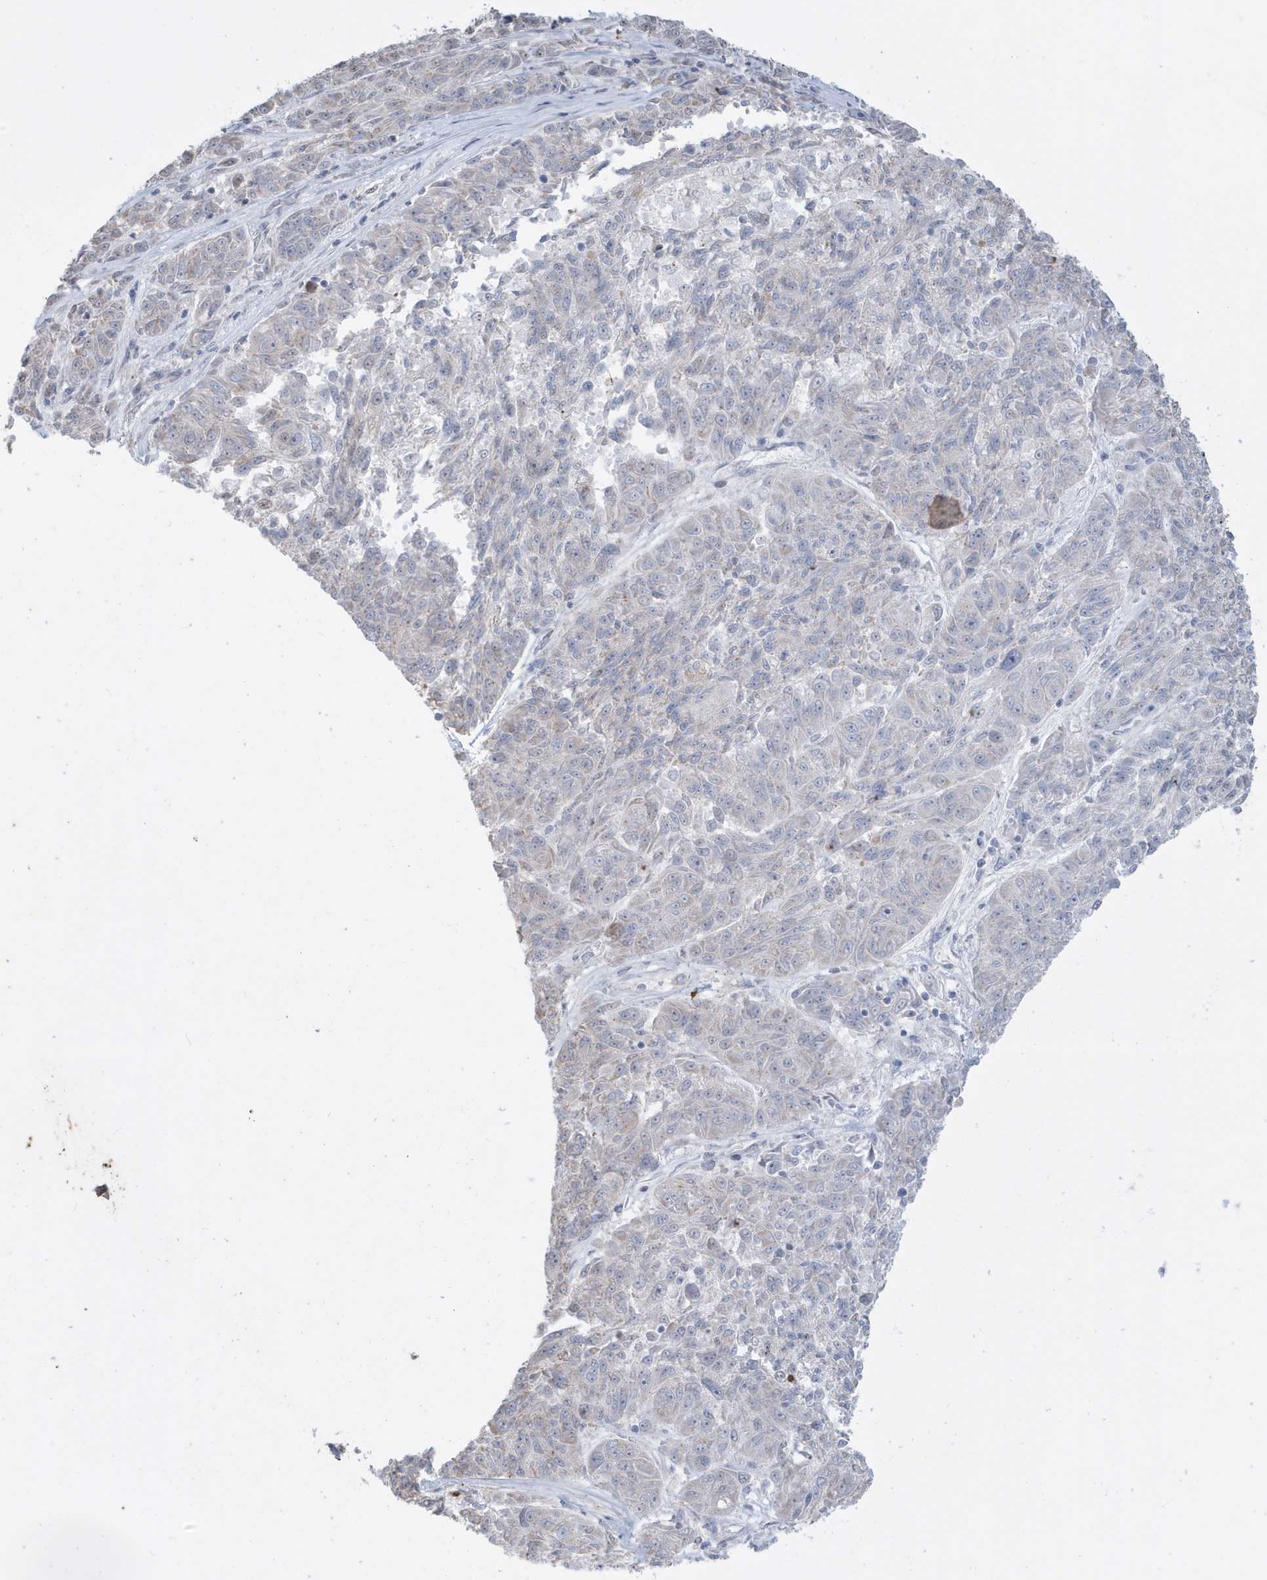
{"staining": {"intensity": "negative", "quantity": "none", "location": "none"}, "tissue": "melanoma", "cell_type": "Tumor cells", "image_type": "cancer", "snomed": [{"axis": "morphology", "description": "Malignant melanoma, NOS"}, {"axis": "topography", "description": "Skin"}], "caption": "An IHC micrograph of malignant melanoma is shown. There is no staining in tumor cells of malignant melanoma.", "gene": "FNDC1", "patient": {"sex": "male", "age": 53}}